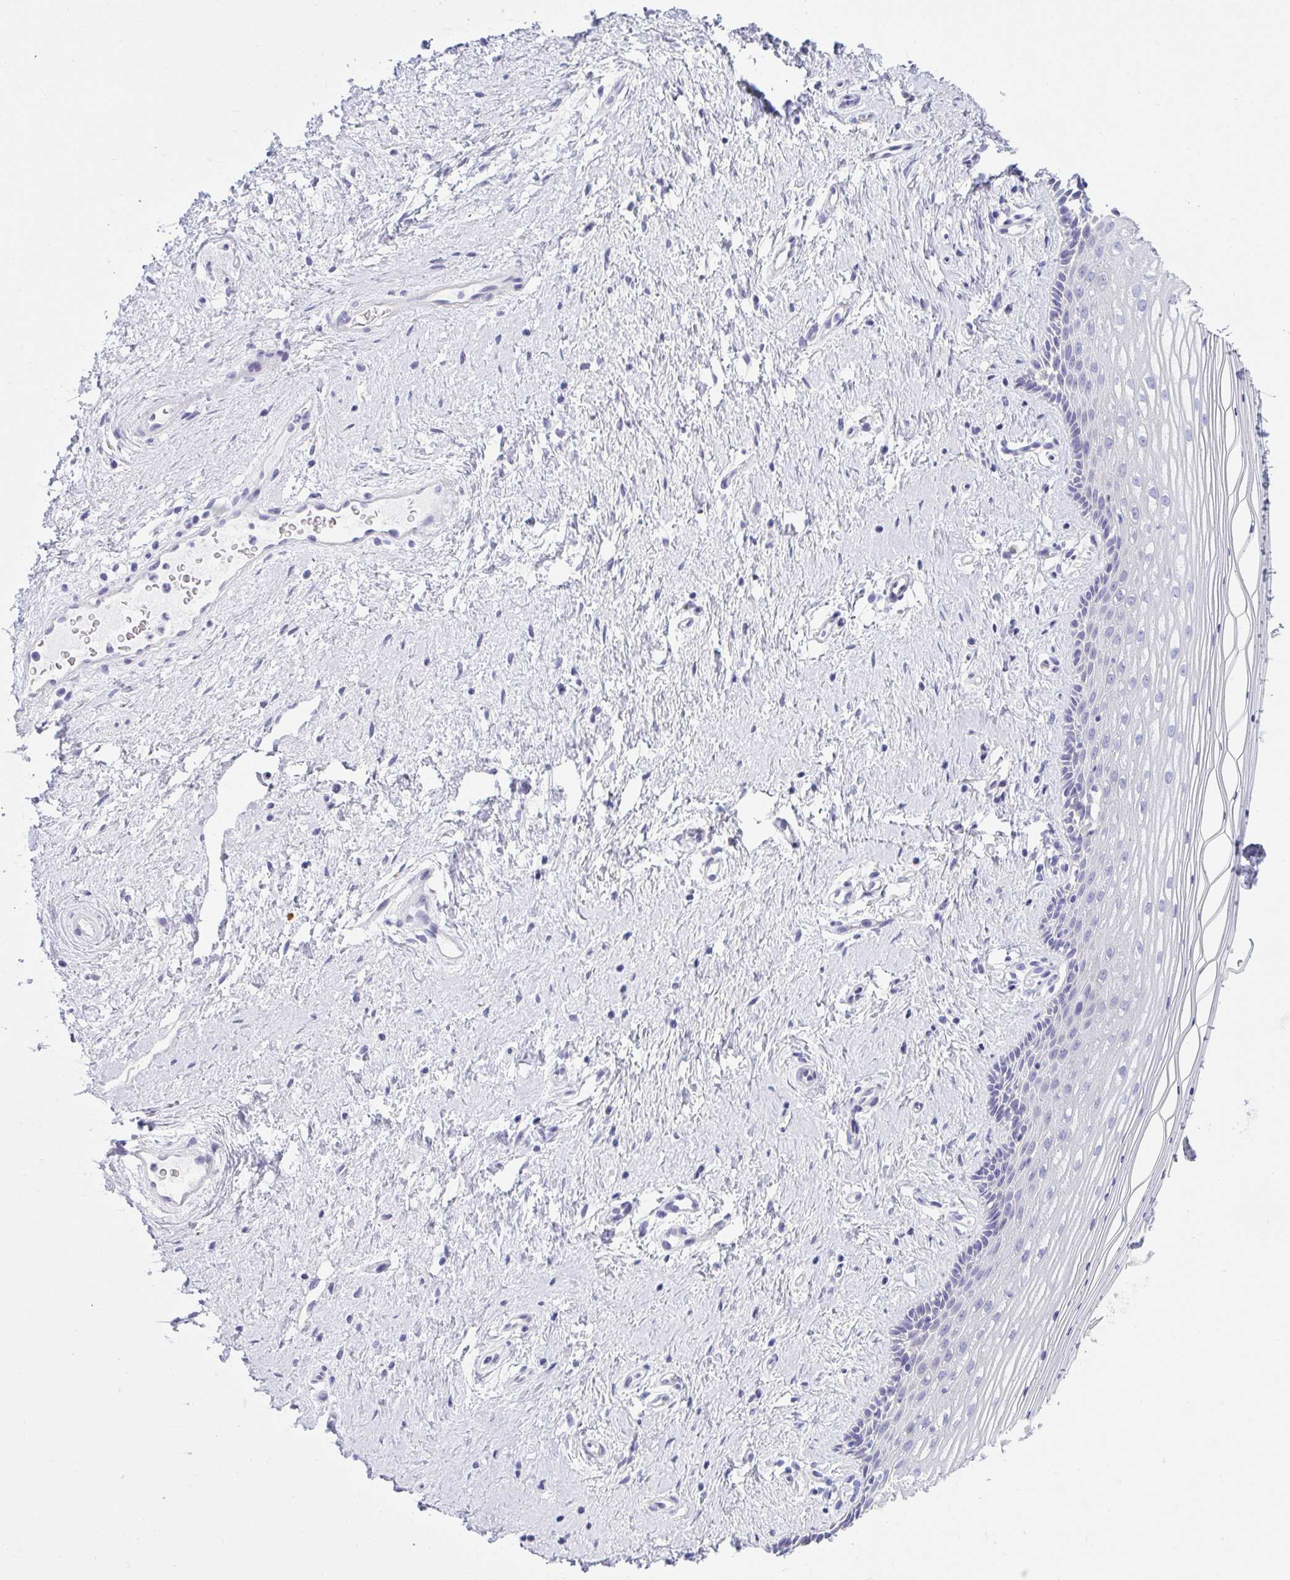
{"staining": {"intensity": "negative", "quantity": "none", "location": "none"}, "tissue": "vagina", "cell_type": "Squamous epithelial cells", "image_type": "normal", "snomed": [{"axis": "morphology", "description": "Normal tissue, NOS"}, {"axis": "topography", "description": "Vagina"}], "caption": "Immunohistochemical staining of benign vagina exhibits no significant expression in squamous epithelial cells.", "gene": "FASLG", "patient": {"sex": "female", "age": 42}}